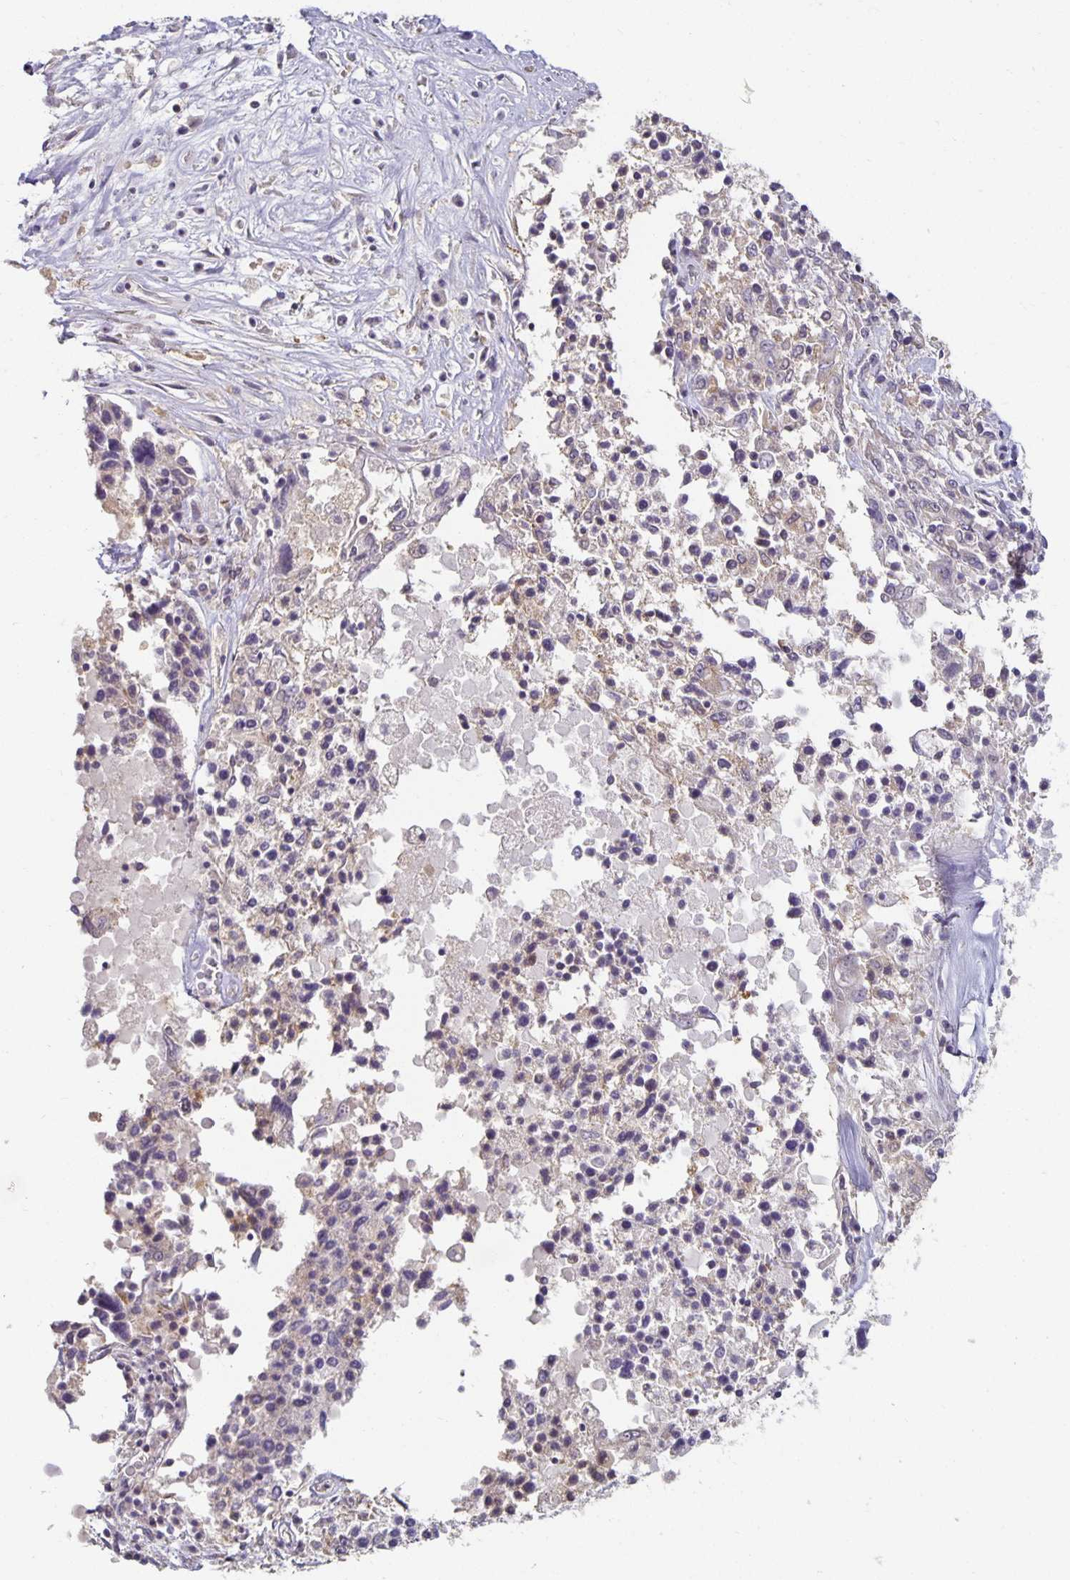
{"staining": {"intensity": "weak", "quantity": "<25%", "location": "cytoplasmic/membranous"}, "tissue": "ovarian cancer", "cell_type": "Tumor cells", "image_type": "cancer", "snomed": [{"axis": "morphology", "description": "Carcinoma, endometroid"}, {"axis": "topography", "description": "Ovary"}], "caption": "This is an immunohistochemistry photomicrograph of human endometroid carcinoma (ovarian). There is no expression in tumor cells.", "gene": "CST6", "patient": {"sex": "female", "age": 62}}